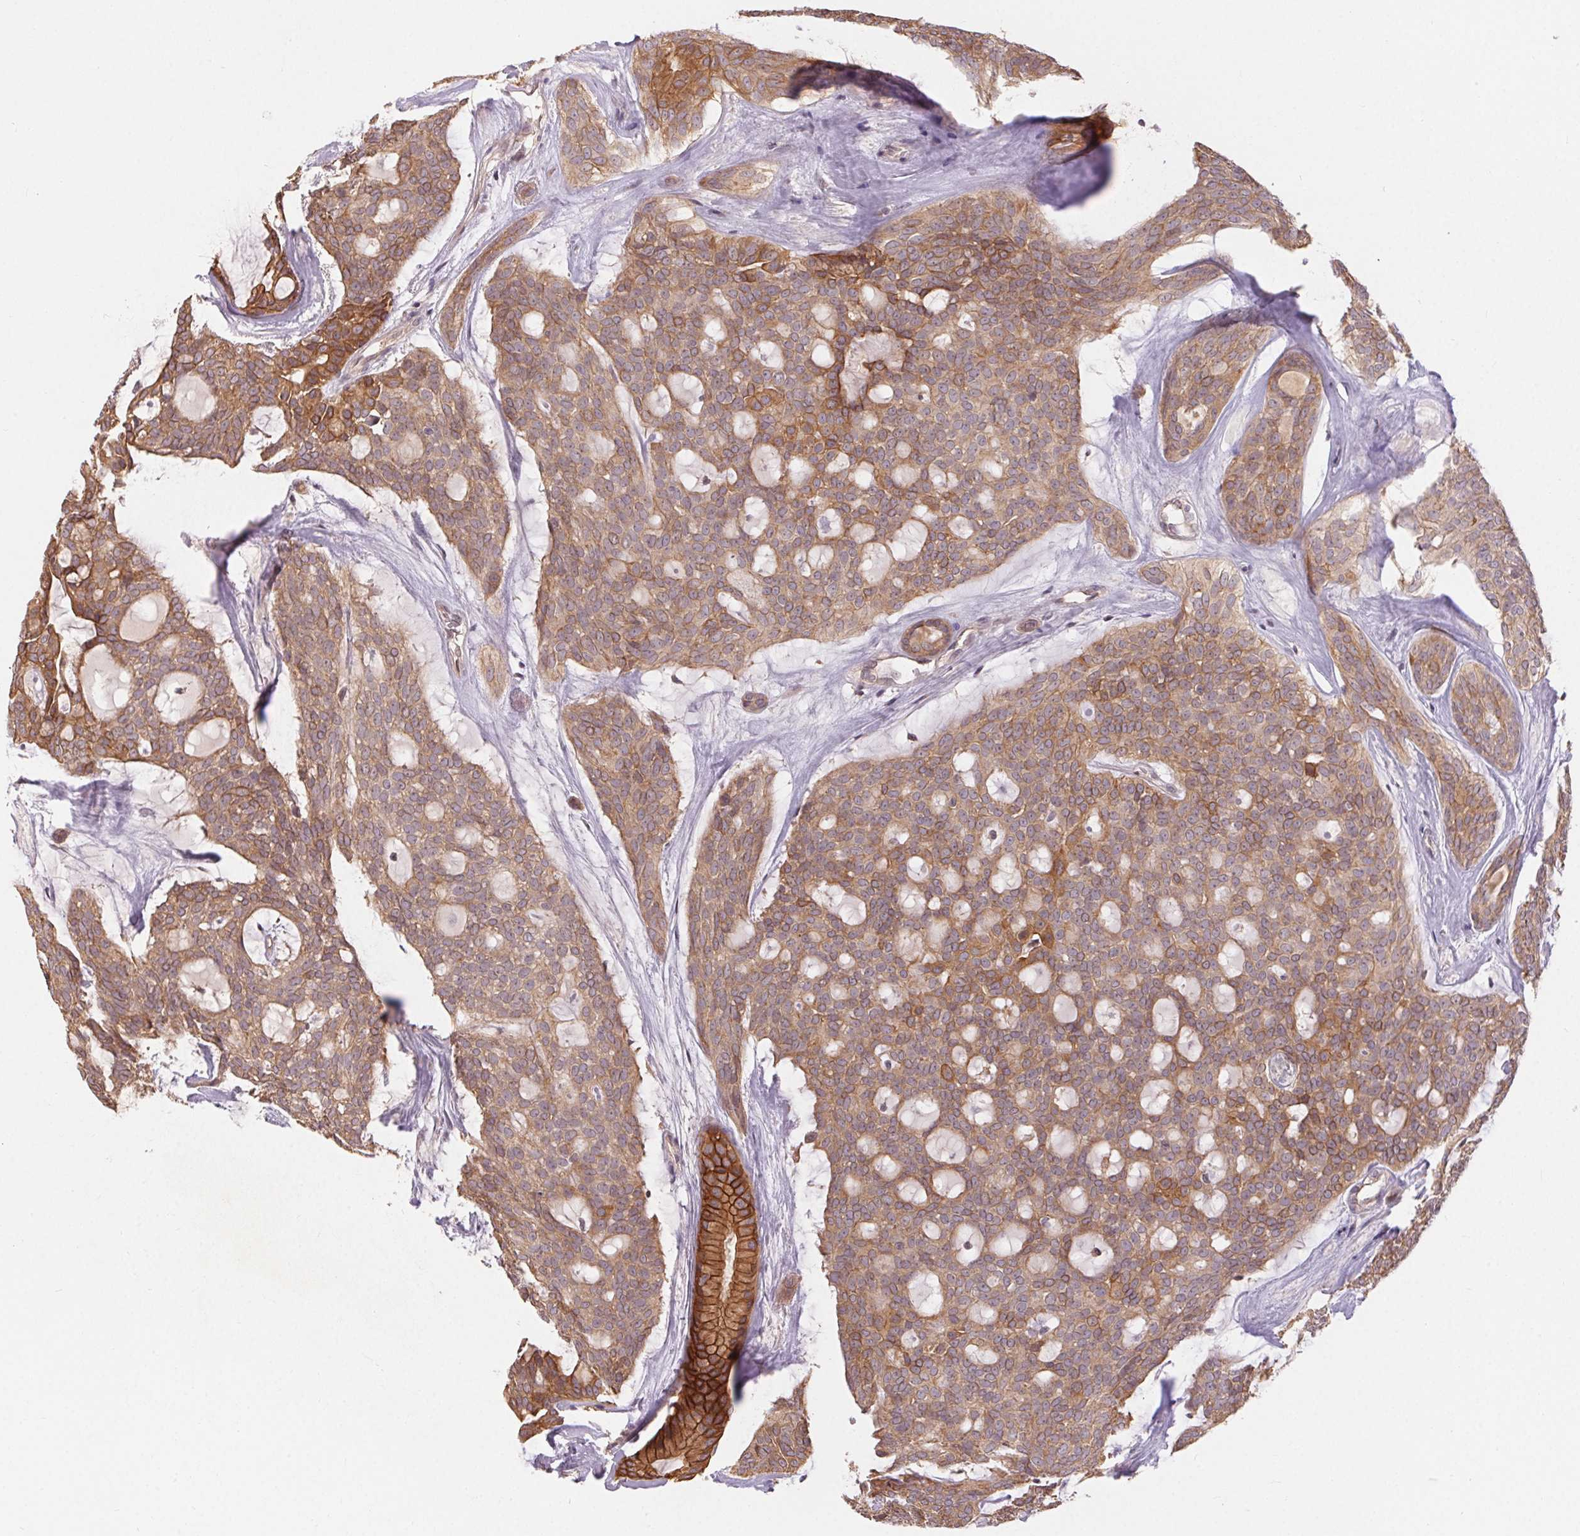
{"staining": {"intensity": "moderate", "quantity": ">75%", "location": "cytoplasmic/membranous"}, "tissue": "head and neck cancer", "cell_type": "Tumor cells", "image_type": "cancer", "snomed": [{"axis": "morphology", "description": "Adenocarcinoma, NOS"}, {"axis": "topography", "description": "Head-Neck"}], "caption": "Protein staining of head and neck cancer (adenocarcinoma) tissue shows moderate cytoplasmic/membranous staining in approximately >75% of tumor cells. (brown staining indicates protein expression, while blue staining denotes nuclei).", "gene": "MAPKAPK2", "patient": {"sex": "male", "age": 66}}